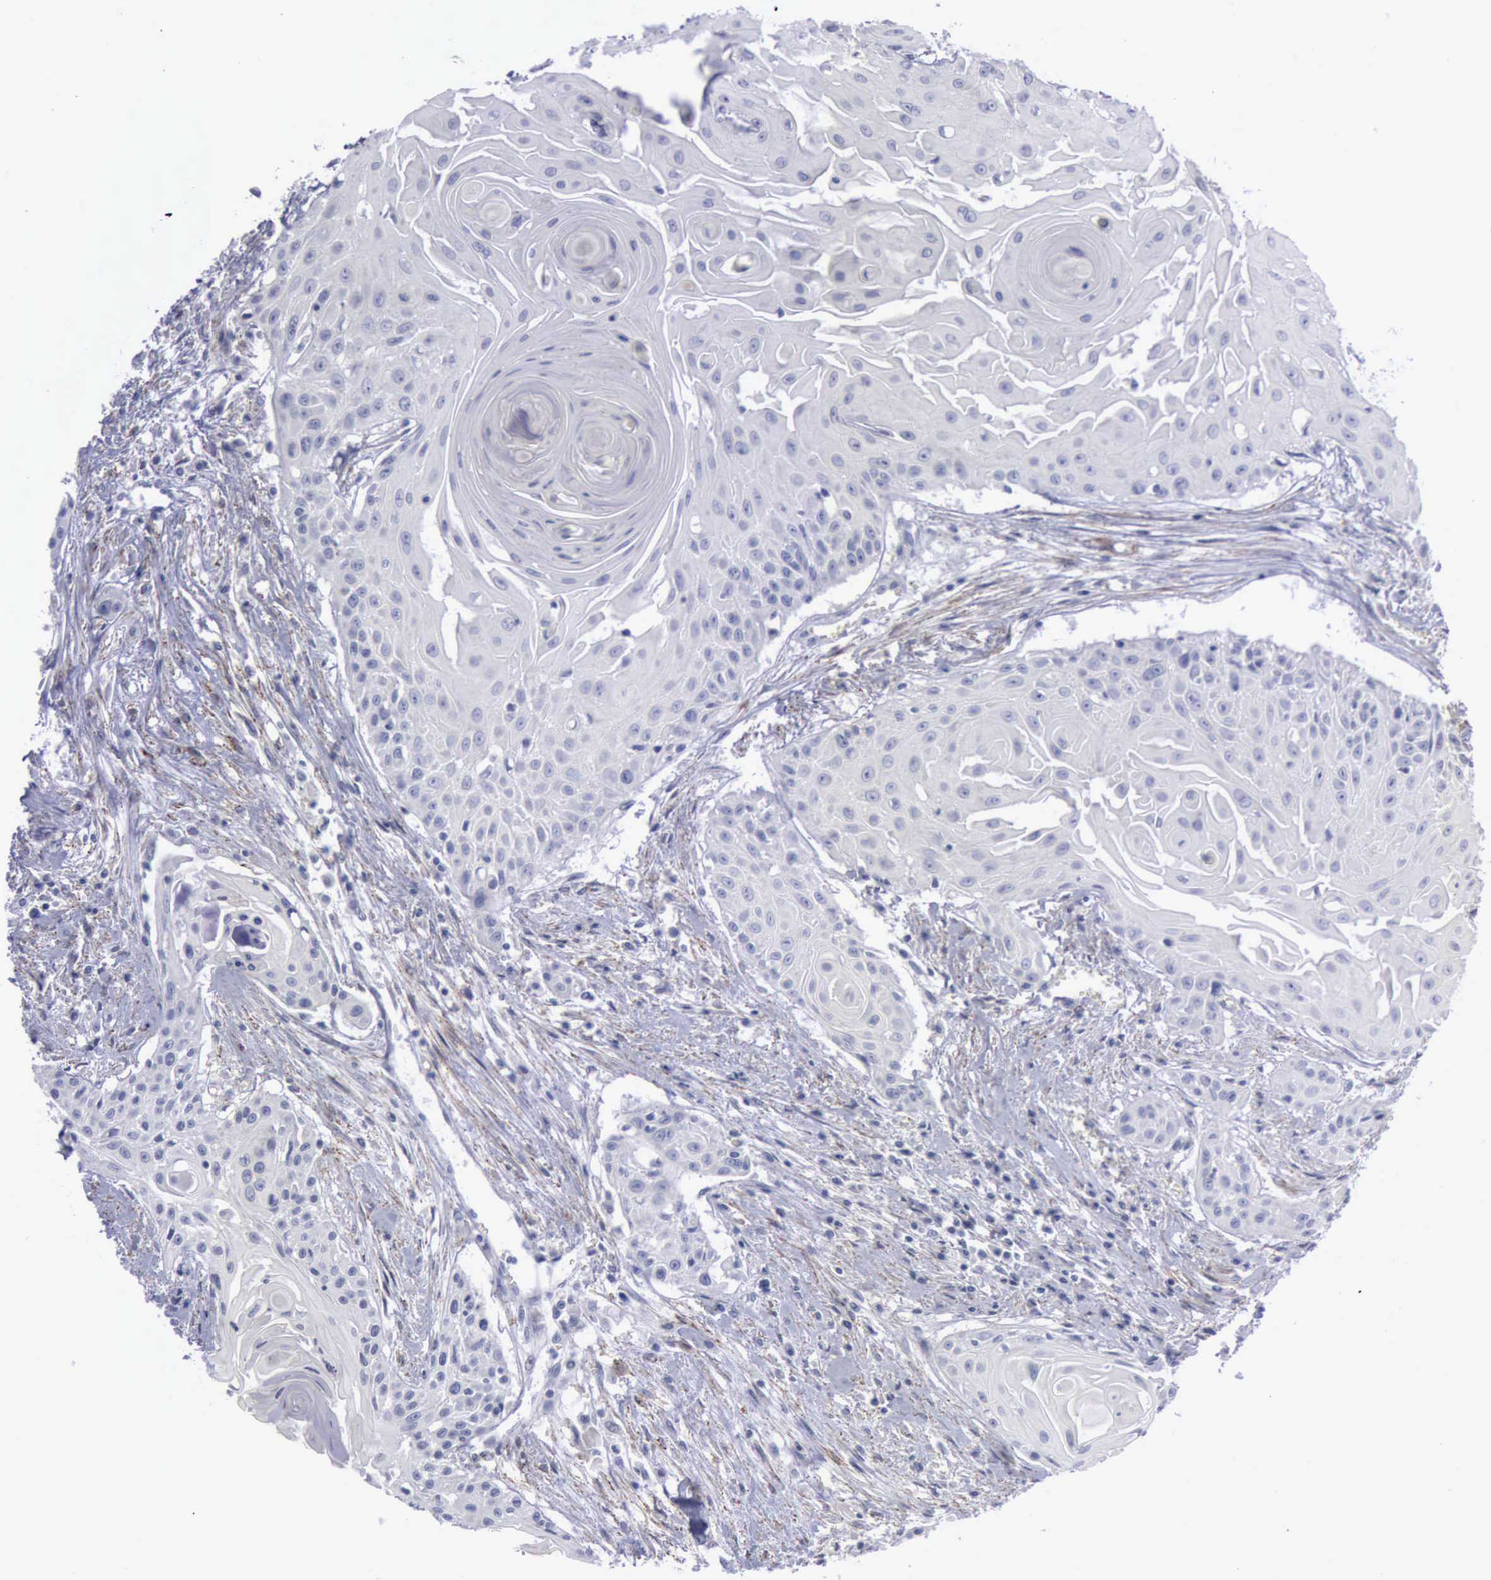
{"staining": {"intensity": "negative", "quantity": "none", "location": "none"}, "tissue": "head and neck cancer", "cell_type": "Tumor cells", "image_type": "cancer", "snomed": [{"axis": "morphology", "description": "Squamous cell carcinoma, NOS"}, {"axis": "morphology", "description": "Squamous cell carcinoma, metastatic, NOS"}, {"axis": "topography", "description": "Lymph node"}, {"axis": "topography", "description": "Salivary gland"}, {"axis": "topography", "description": "Head-Neck"}], "caption": "Immunohistochemical staining of human head and neck cancer demonstrates no significant staining in tumor cells.", "gene": "CDH2", "patient": {"sex": "female", "age": 74}}